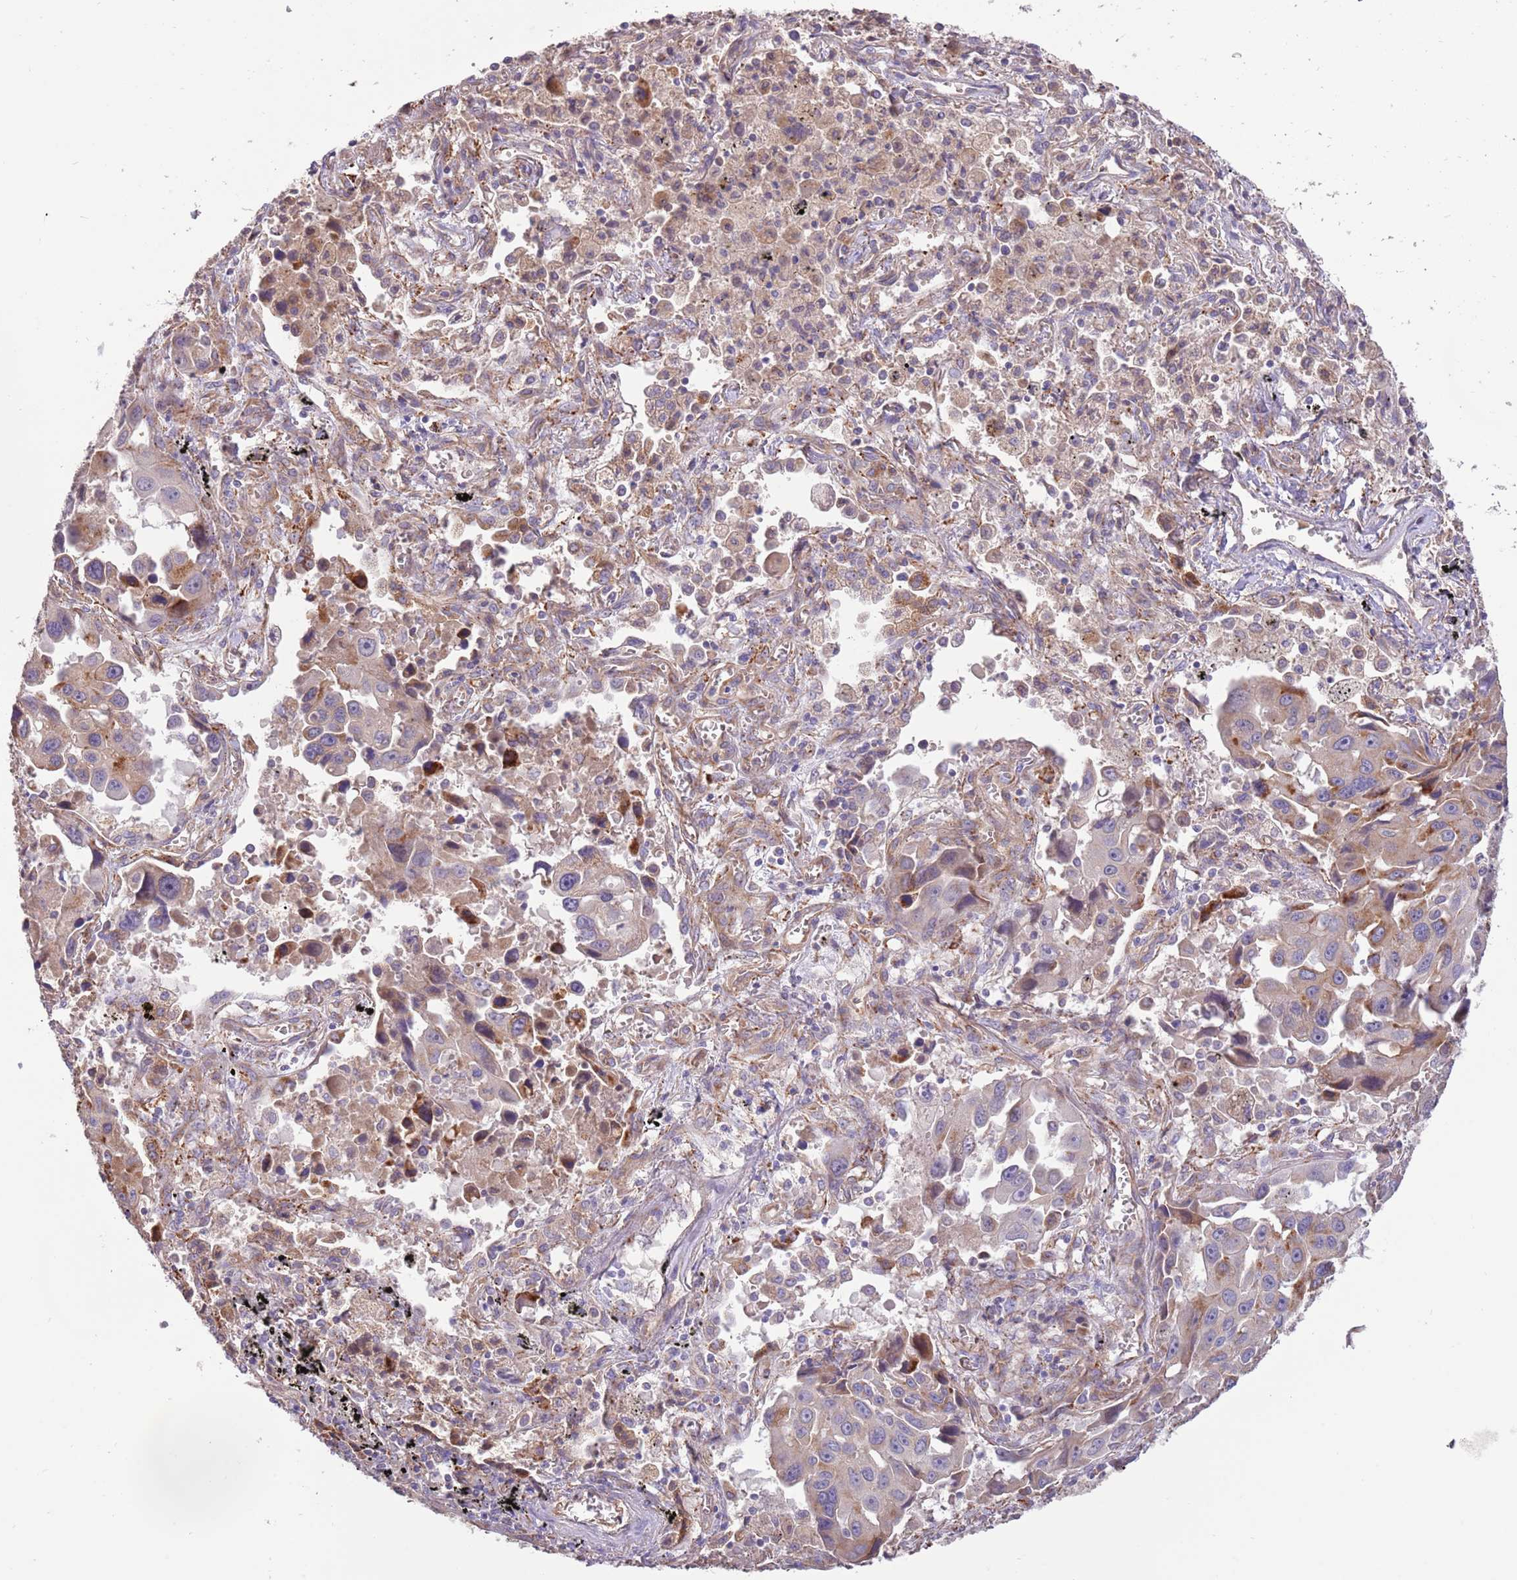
{"staining": {"intensity": "moderate", "quantity": "25%-75%", "location": "cytoplasmic/membranous"}, "tissue": "lung cancer", "cell_type": "Tumor cells", "image_type": "cancer", "snomed": [{"axis": "morphology", "description": "Adenocarcinoma, NOS"}, {"axis": "topography", "description": "Lung"}], "caption": "Protein staining by immunohistochemistry shows moderate cytoplasmic/membranous expression in approximately 25%-75% of tumor cells in lung cancer (adenocarcinoma).", "gene": "DOCK6", "patient": {"sex": "male", "age": 66}}